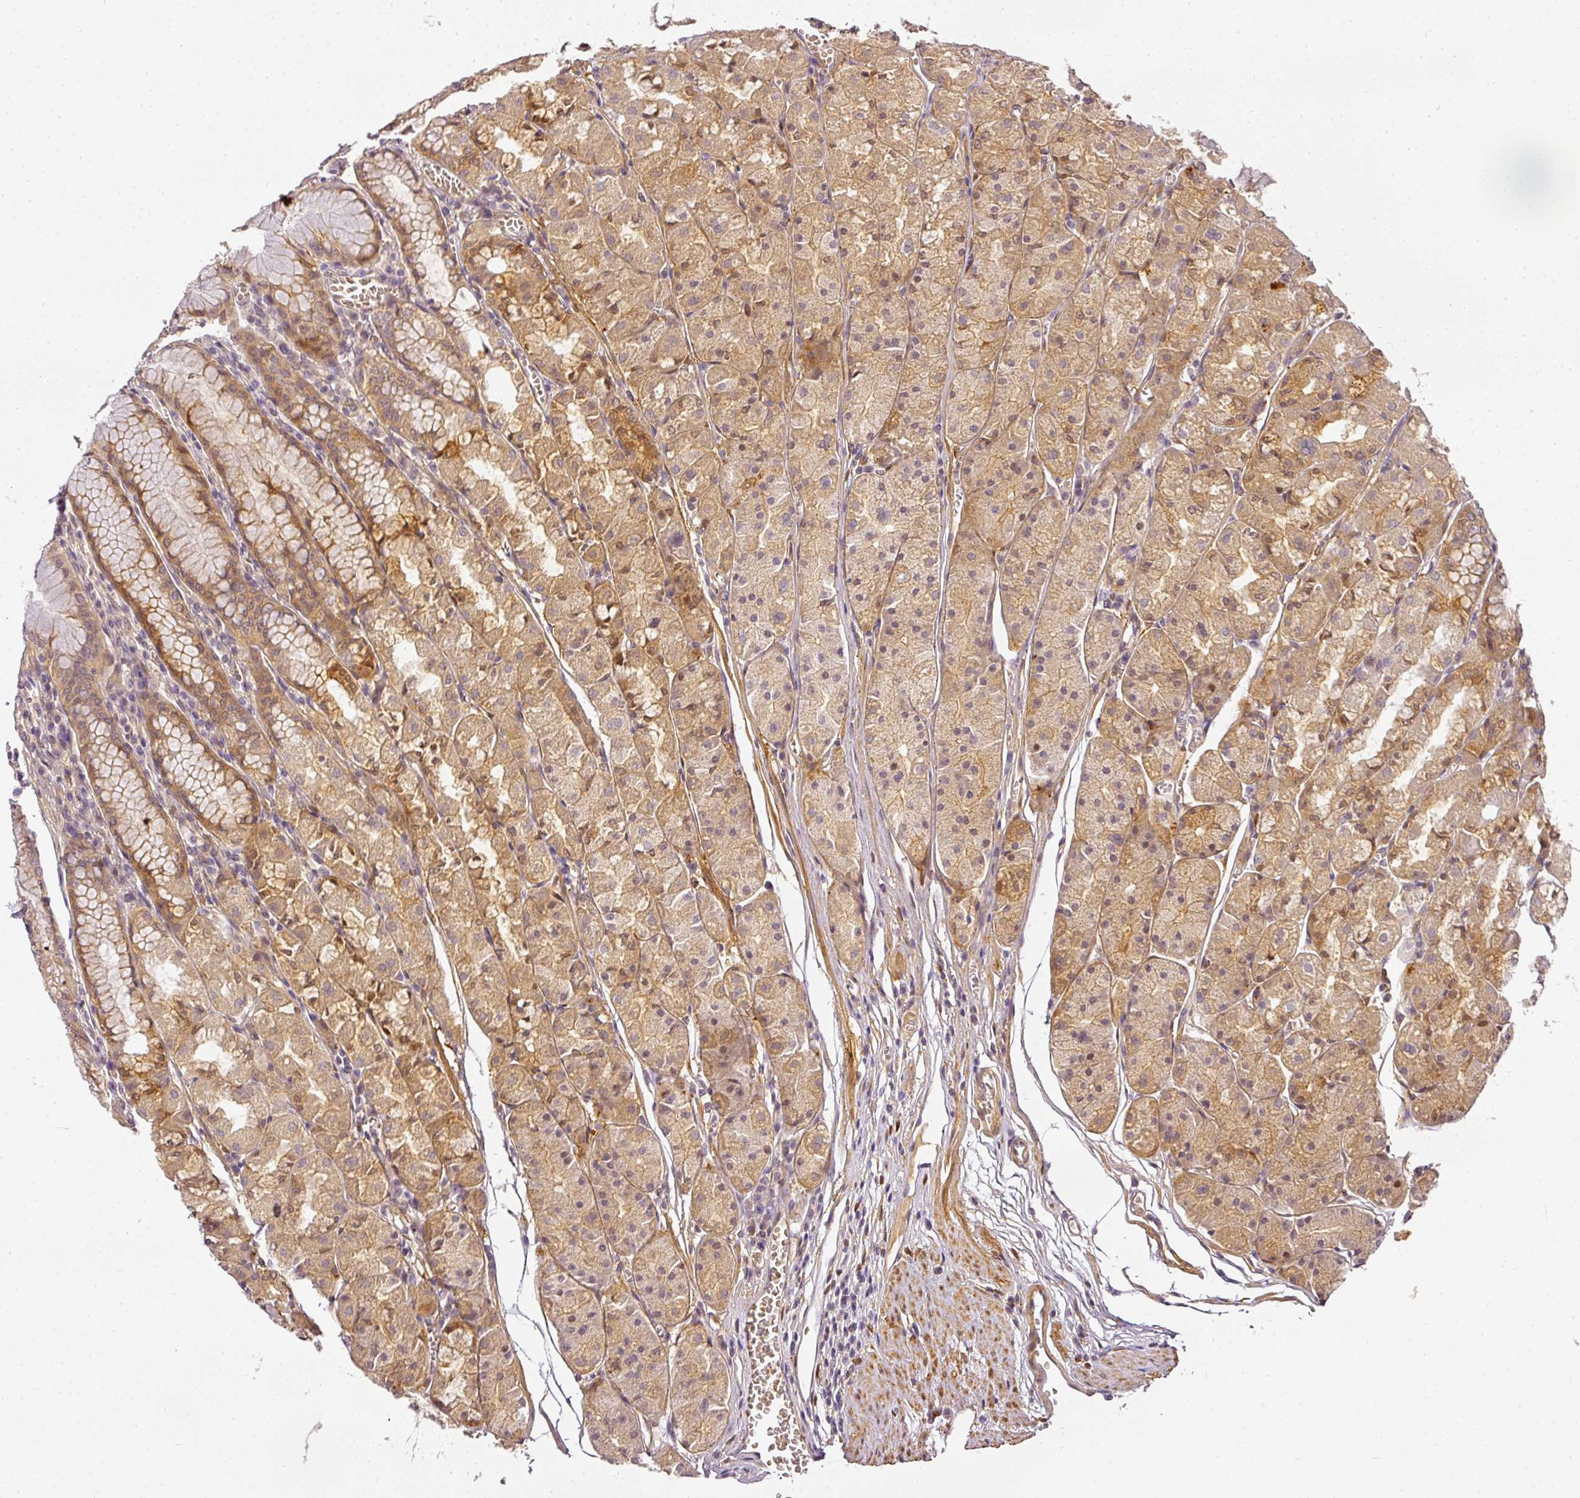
{"staining": {"intensity": "moderate", "quantity": ">75%", "location": "cytoplasmic/membranous"}, "tissue": "stomach", "cell_type": "Glandular cells", "image_type": "normal", "snomed": [{"axis": "morphology", "description": "Normal tissue, NOS"}, {"axis": "topography", "description": "Stomach"}], "caption": "DAB immunohistochemical staining of unremarkable human stomach demonstrates moderate cytoplasmic/membranous protein expression in approximately >75% of glandular cells.", "gene": "ADH5", "patient": {"sex": "male", "age": 55}}